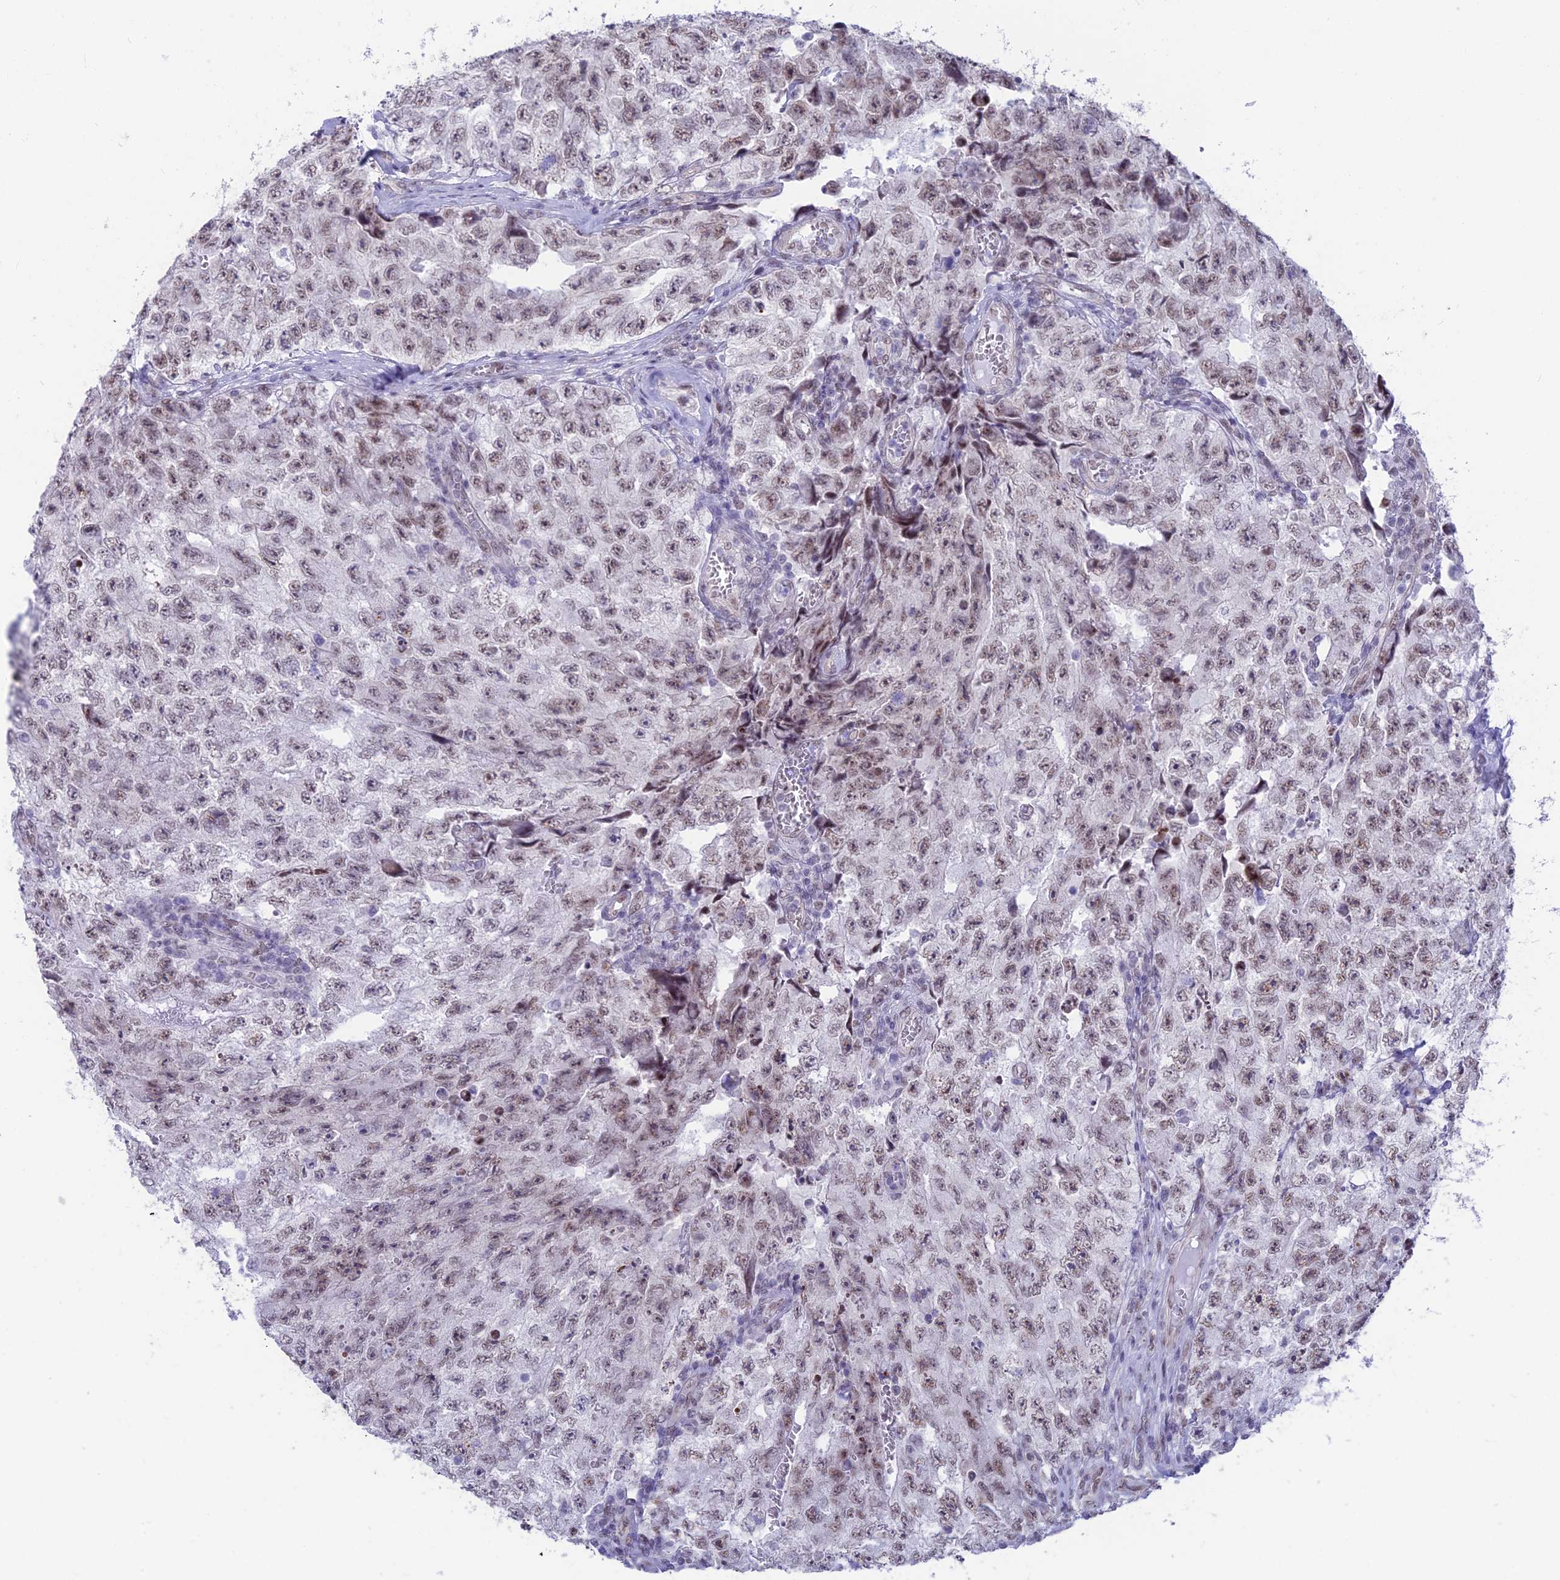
{"staining": {"intensity": "weak", "quantity": ">75%", "location": "nuclear"}, "tissue": "testis cancer", "cell_type": "Tumor cells", "image_type": "cancer", "snomed": [{"axis": "morphology", "description": "Carcinoma, Embryonal, NOS"}, {"axis": "topography", "description": "Testis"}], "caption": "There is low levels of weak nuclear positivity in tumor cells of testis cancer, as demonstrated by immunohistochemical staining (brown color).", "gene": "SRSF5", "patient": {"sex": "male", "age": 17}}